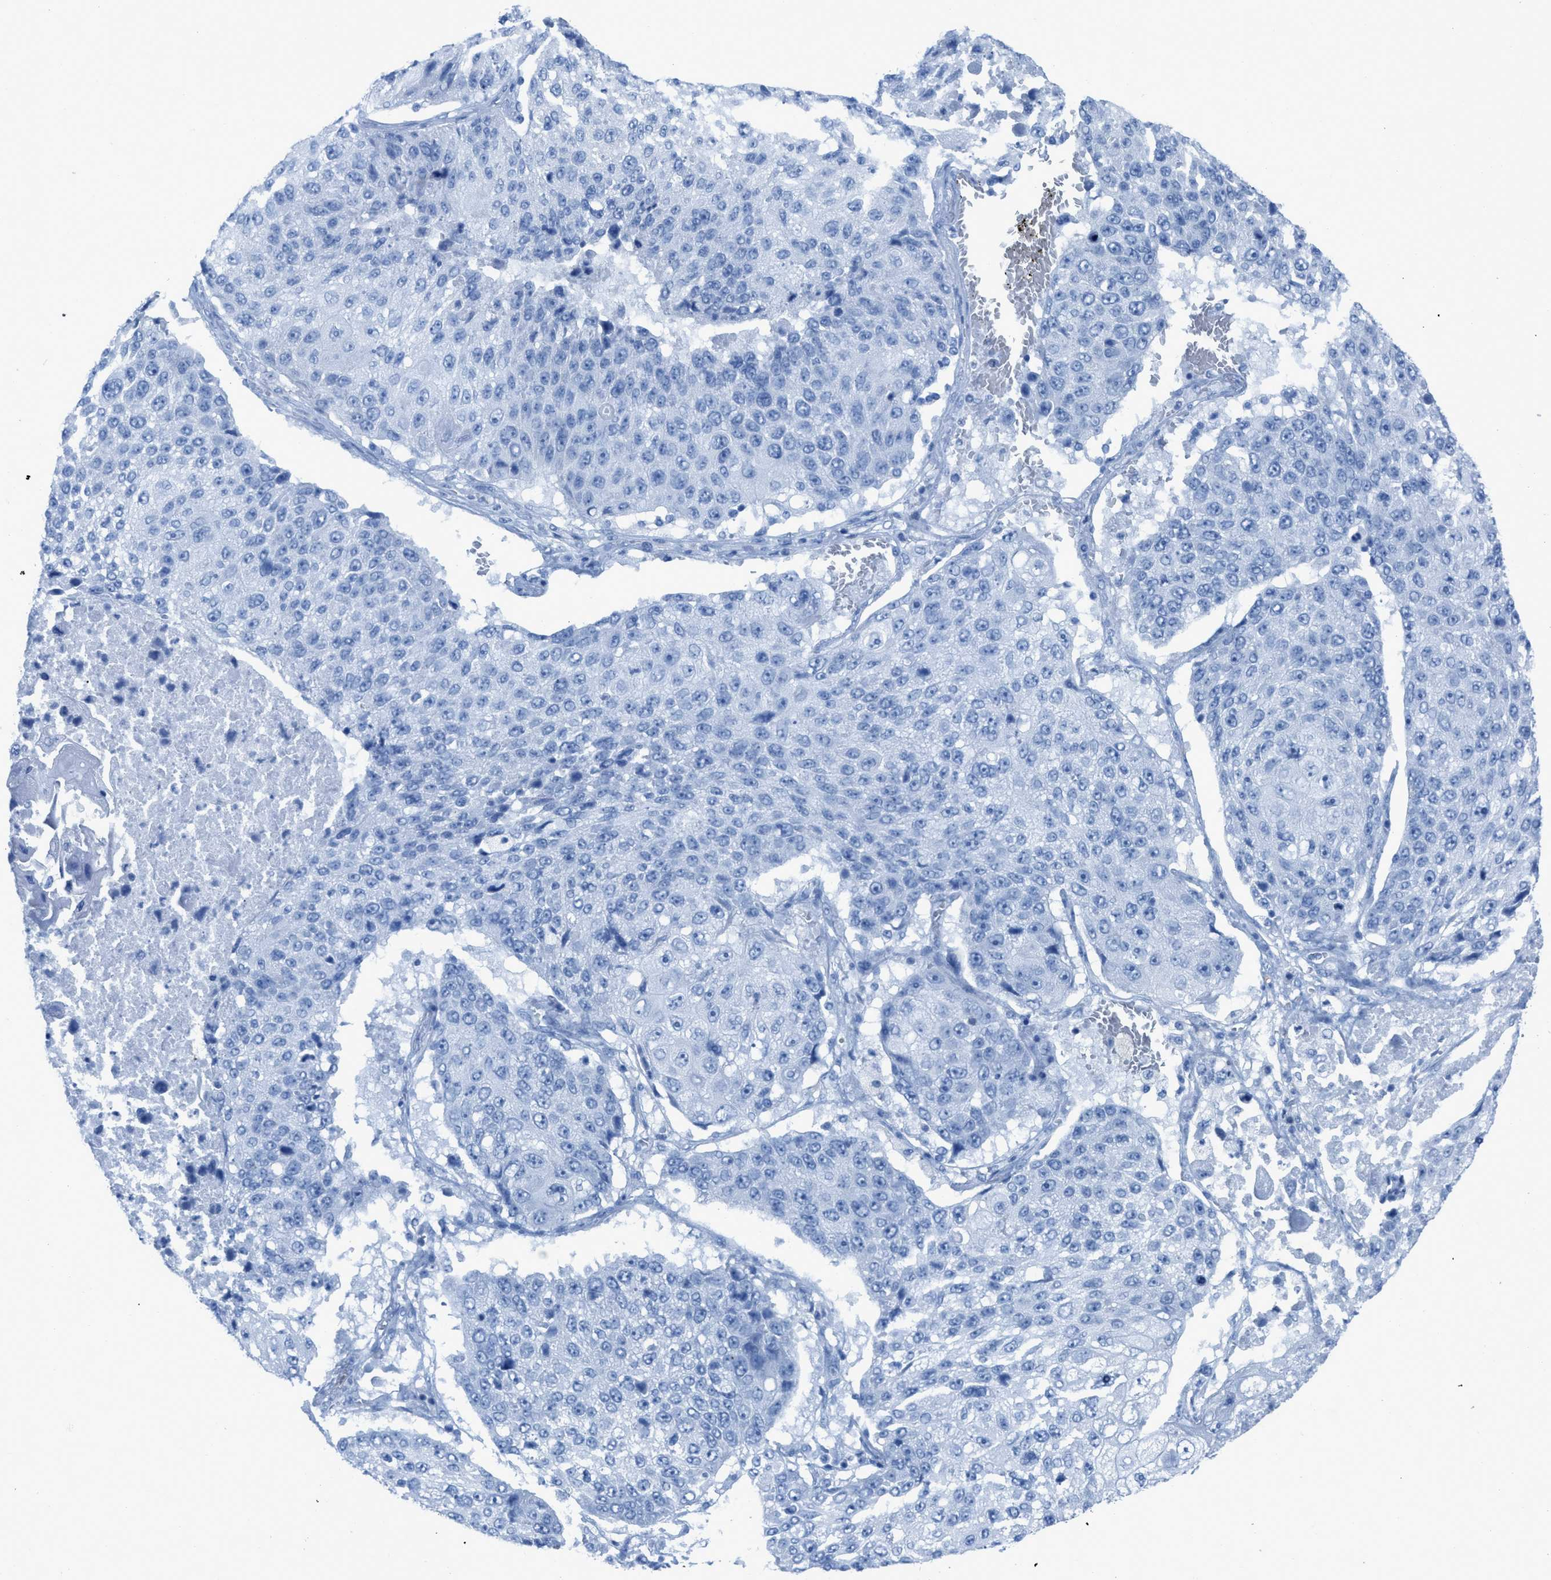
{"staining": {"intensity": "negative", "quantity": "none", "location": "none"}, "tissue": "lung cancer", "cell_type": "Tumor cells", "image_type": "cancer", "snomed": [{"axis": "morphology", "description": "Squamous cell carcinoma, NOS"}, {"axis": "topography", "description": "Lung"}], "caption": "Immunohistochemistry of lung cancer exhibits no expression in tumor cells. The staining is performed using DAB brown chromogen with nuclei counter-stained in using hematoxylin.", "gene": "CDKN2A", "patient": {"sex": "male", "age": 61}}